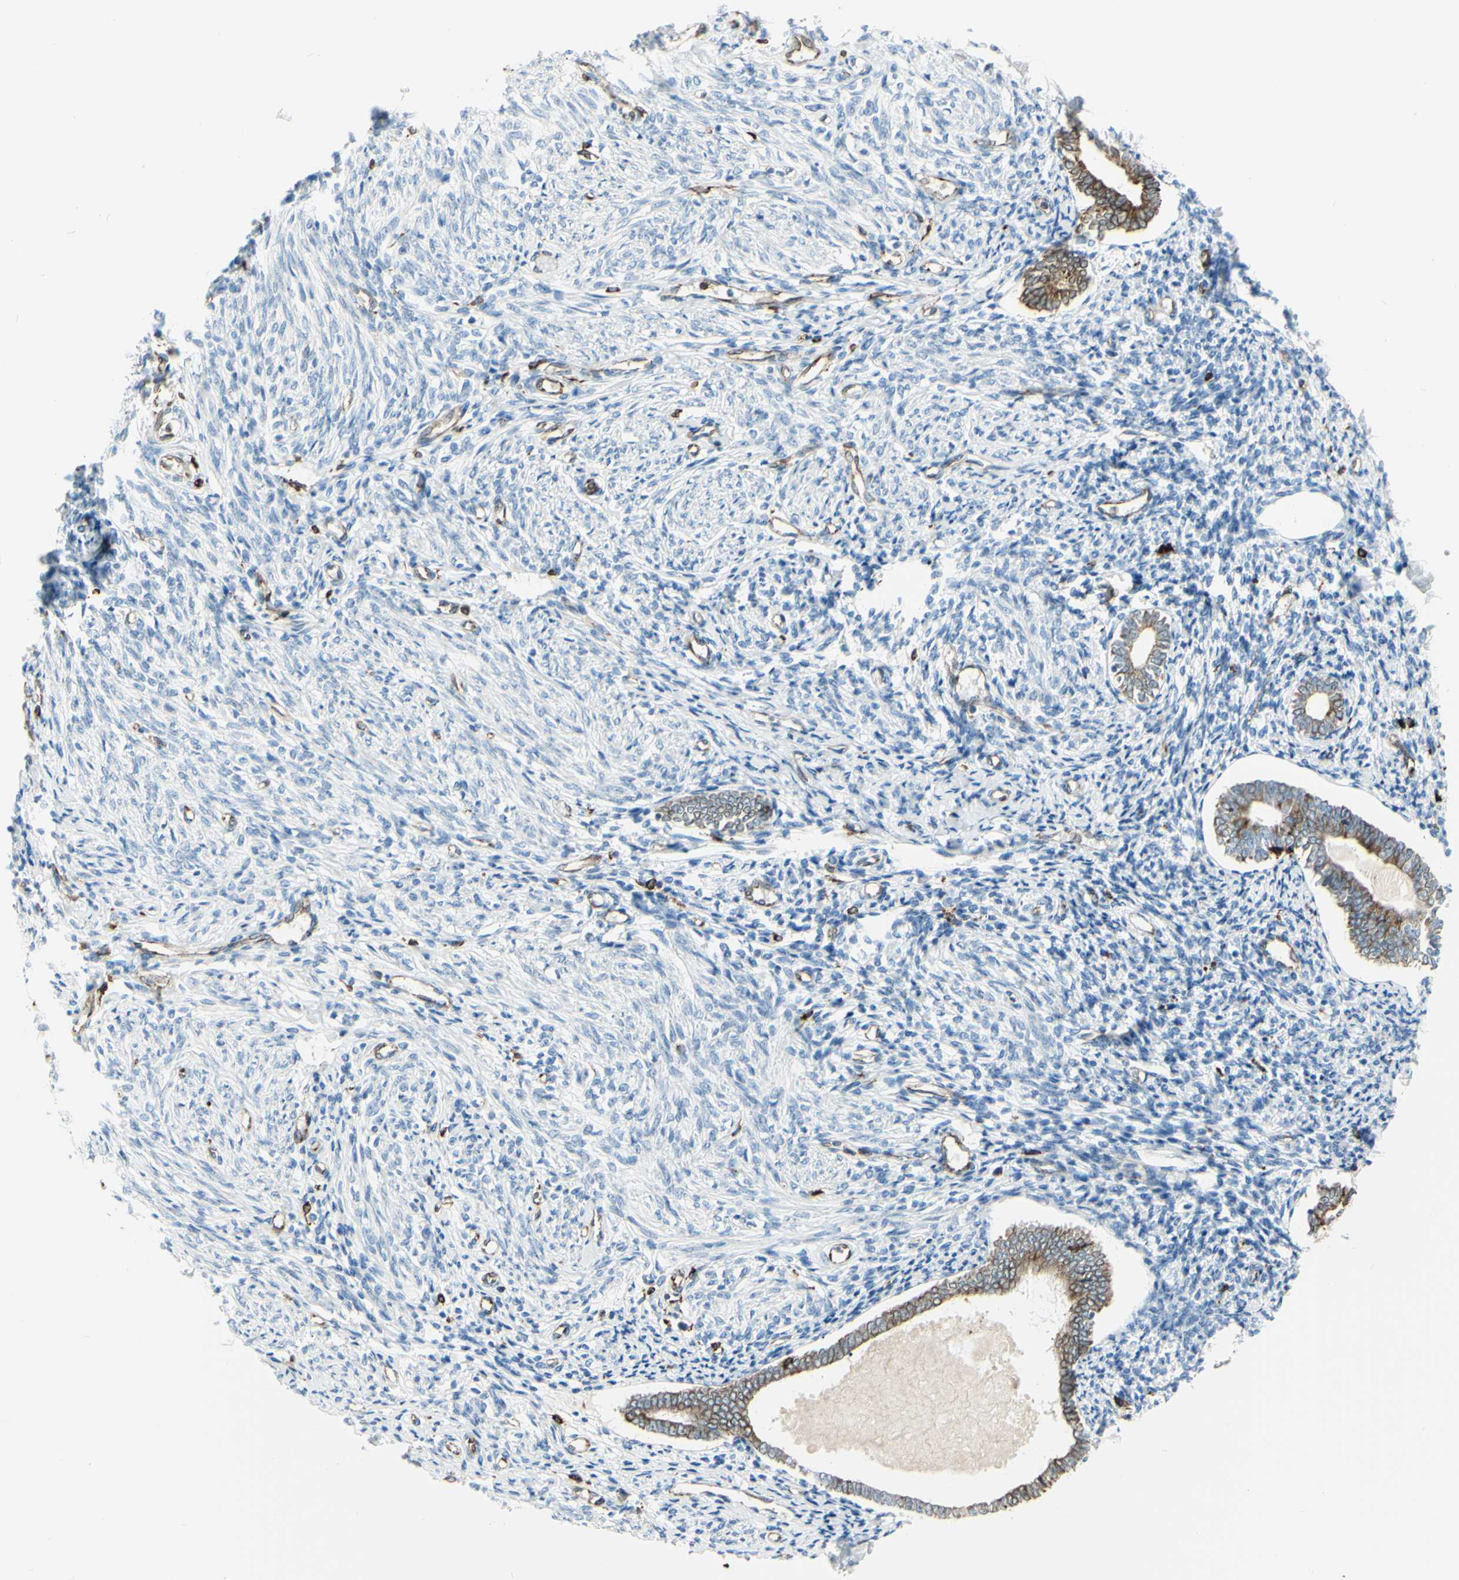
{"staining": {"intensity": "negative", "quantity": "none", "location": "none"}, "tissue": "endometrium", "cell_type": "Cells in endometrial stroma", "image_type": "normal", "snomed": [{"axis": "morphology", "description": "Normal tissue, NOS"}, {"axis": "topography", "description": "Endometrium"}], "caption": "DAB (3,3'-diaminobenzidine) immunohistochemical staining of normal human endometrium demonstrates no significant positivity in cells in endometrial stroma. (DAB IHC, high magnification).", "gene": "CD74", "patient": {"sex": "female", "age": 71}}